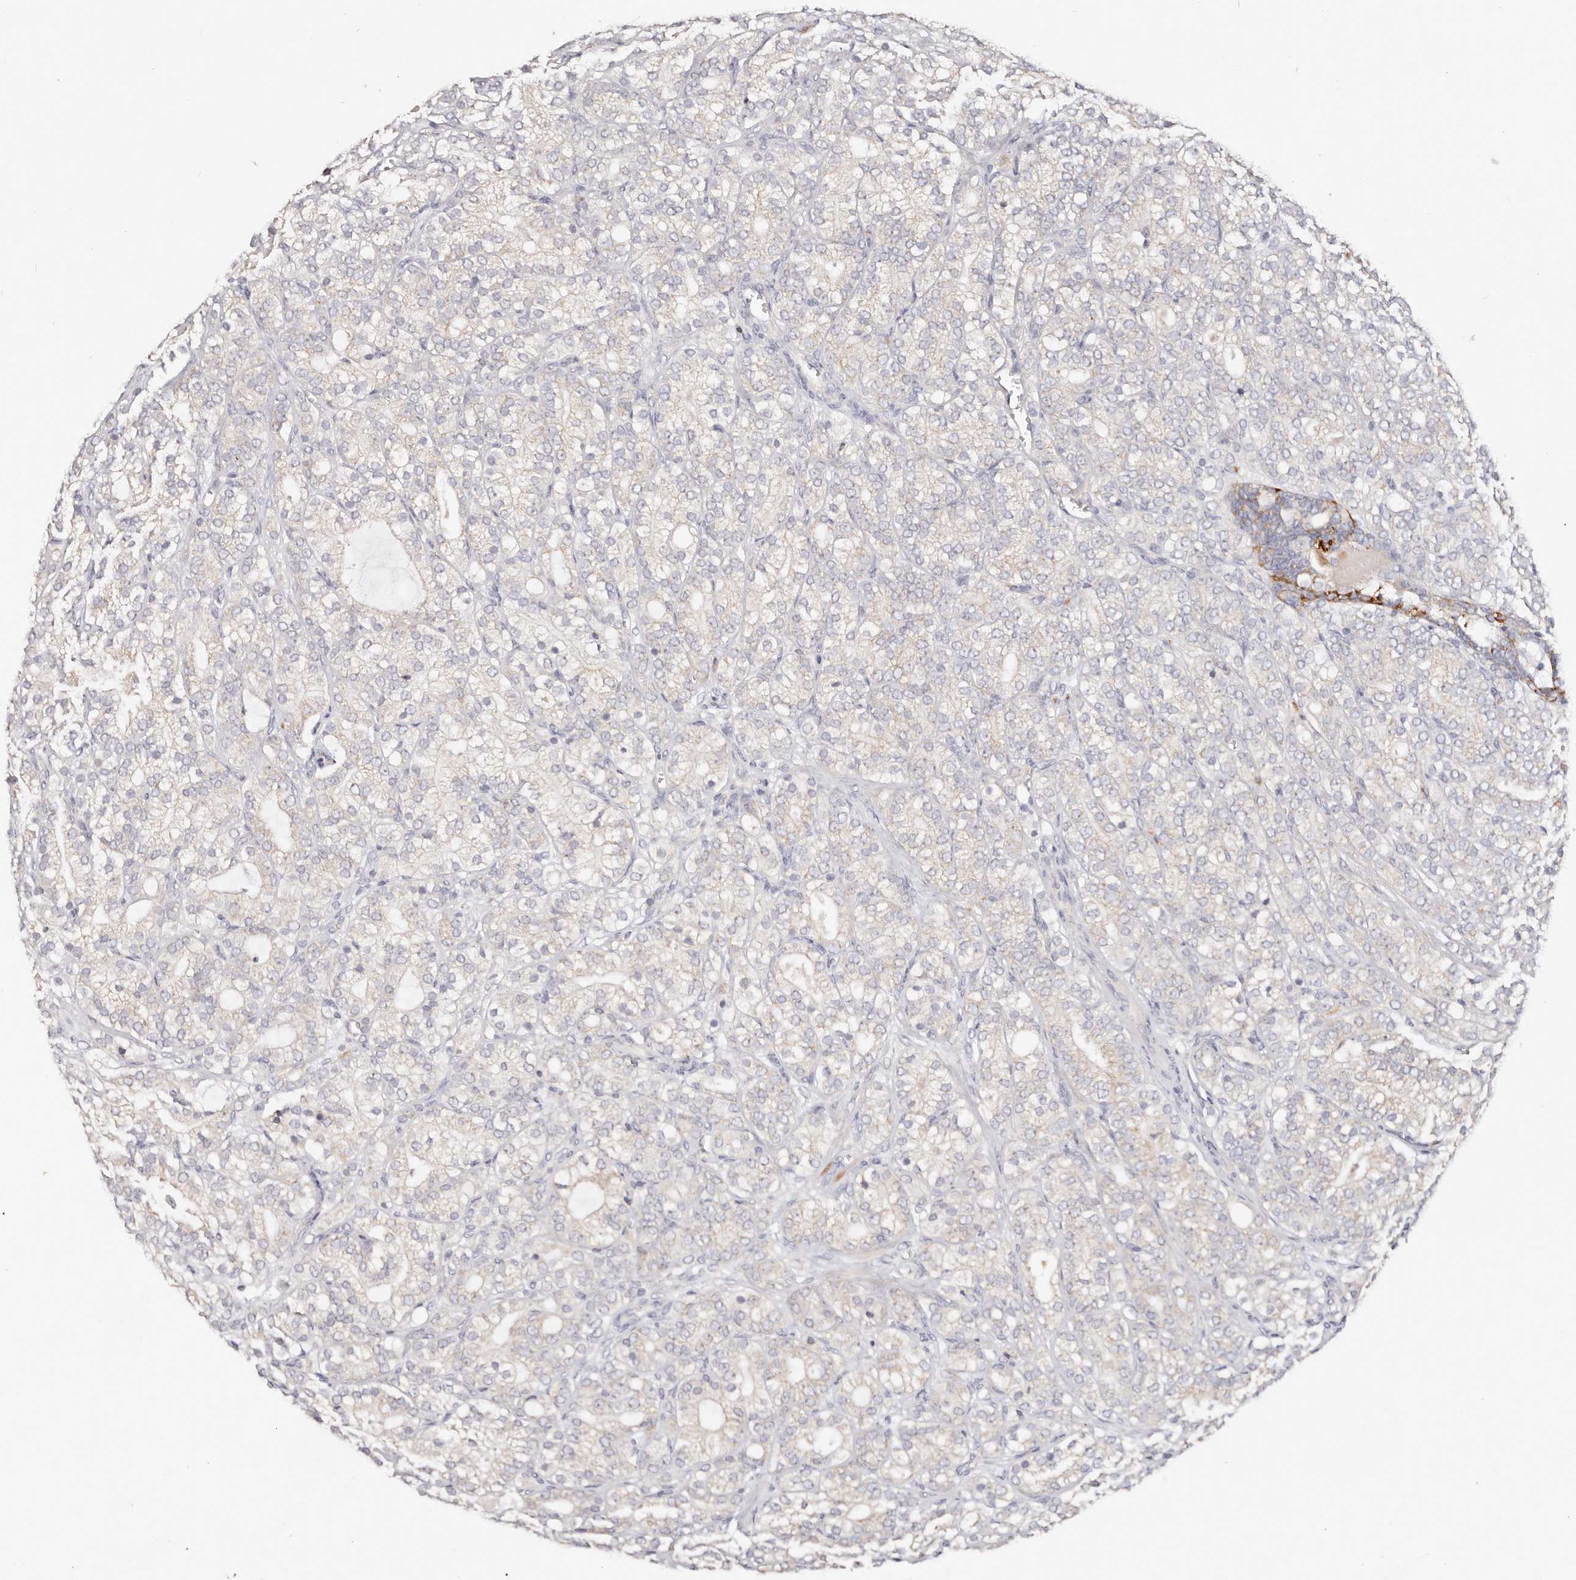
{"staining": {"intensity": "negative", "quantity": "none", "location": "none"}, "tissue": "prostate cancer", "cell_type": "Tumor cells", "image_type": "cancer", "snomed": [{"axis": "morphology", "description": "Adenocarcinoma, High grade"}, {"axis": "topography", "description": "Prostate"}], "caption": "This is an immunohistochemistry micrograph of human prostate cancer. There is no staining in tumor cells.", "gene": "VIPAS39", "patient": {"sex": "male", "age": 57}}